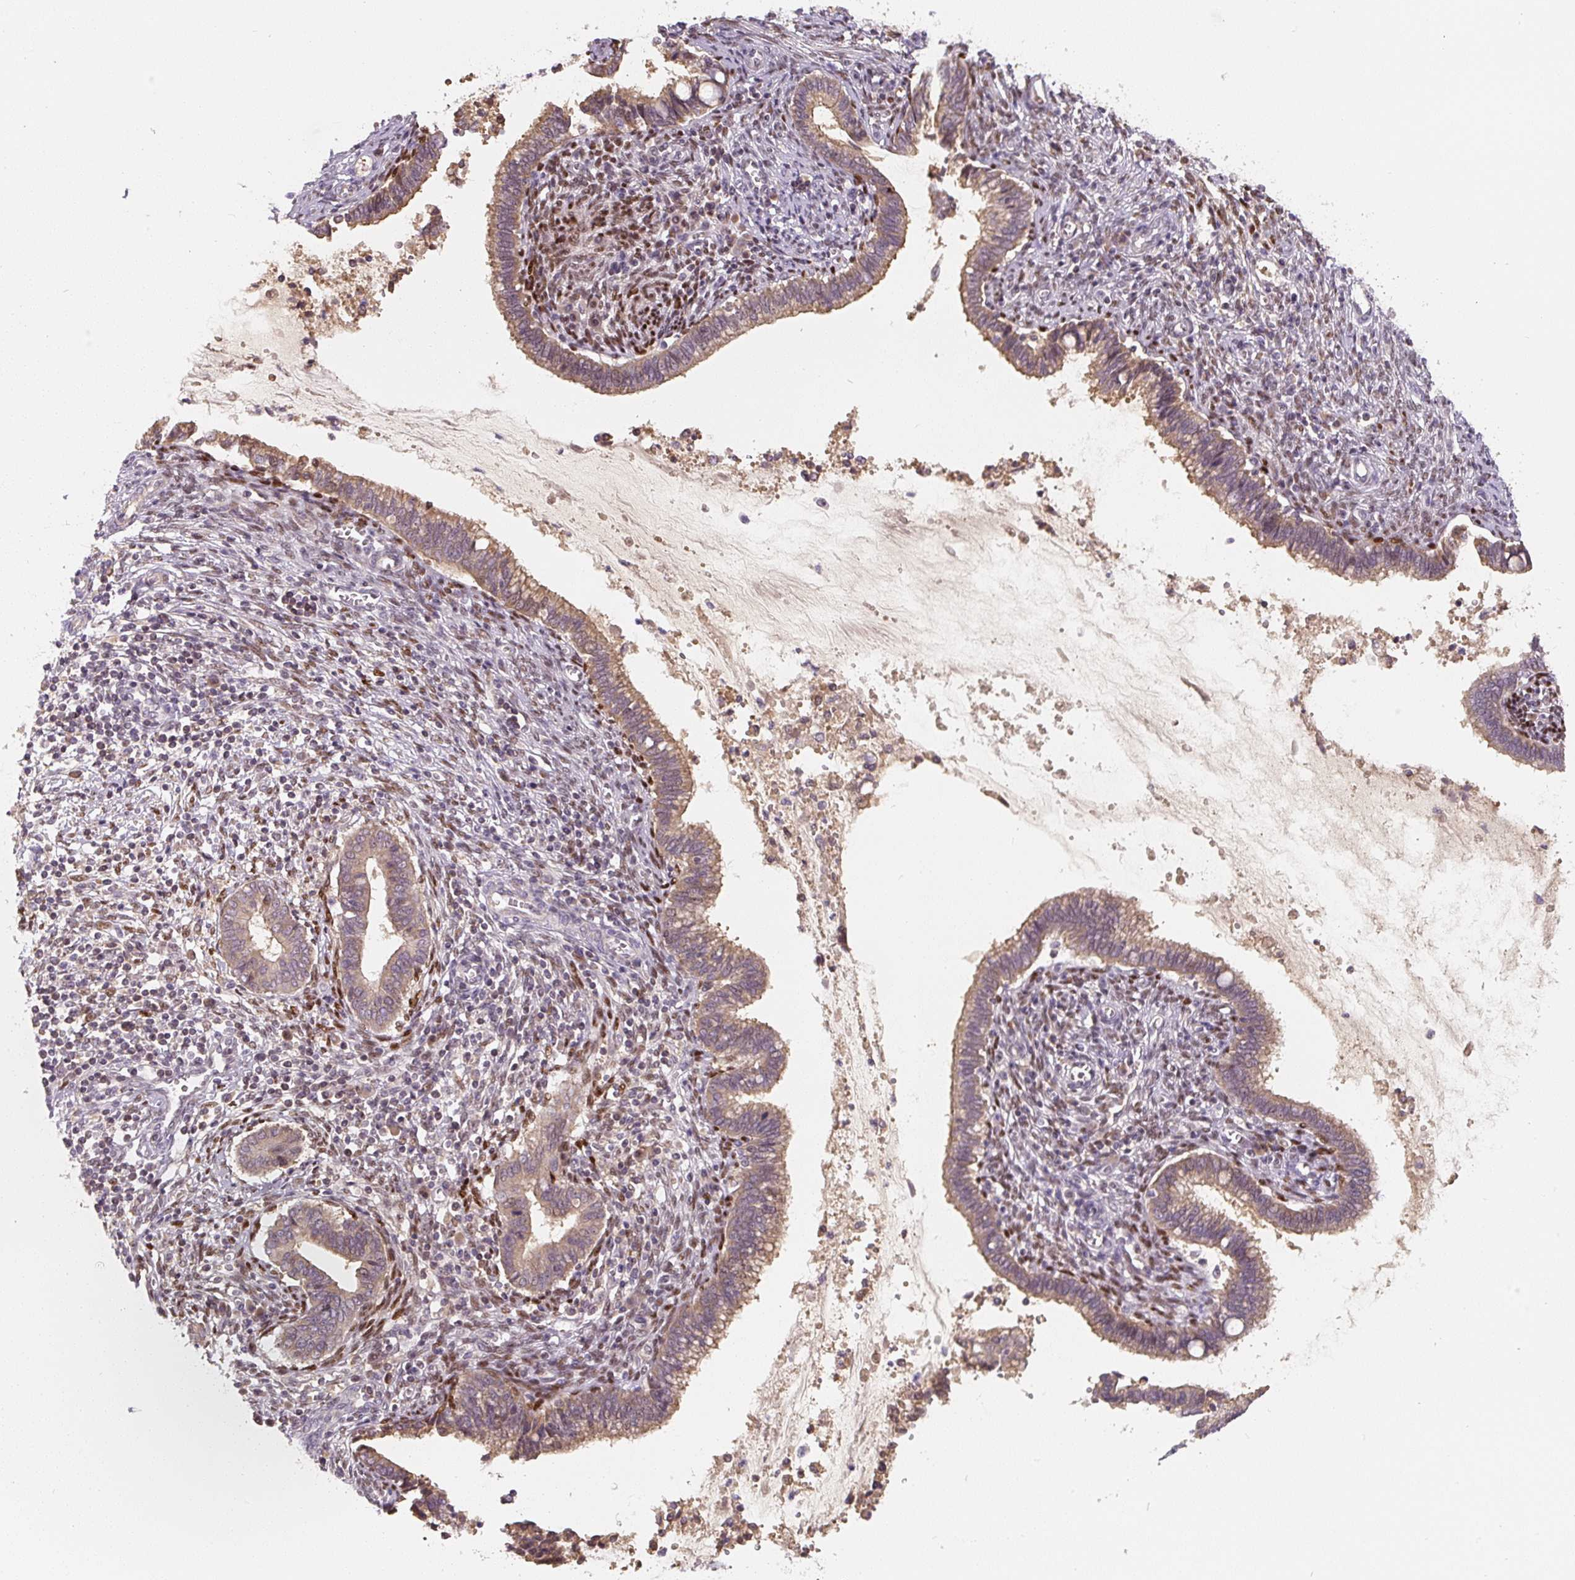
{"staining": {"intensity": "weak", "quantity": ">75%", "location": "cytoplasmic/membranous"}, "tissue": "cervical cancer", "cell_type": "Tumor cells", "image_type": "cancer", "snomed": [{"axis": "morphology", "description": "Adenocarcinoma, NOS"}, {"axis": "topography", "description": "Cervix"}], "caption": "Immunohistochemistry (IHC) (DAB) staining of adenocarcinoma (cervical) exhibits weak cytoplasmic/membranous protein expression in about >75% of tumor cells.", "gene": "PWWP3B", "patient": {"sex": "female", "age": 44}}